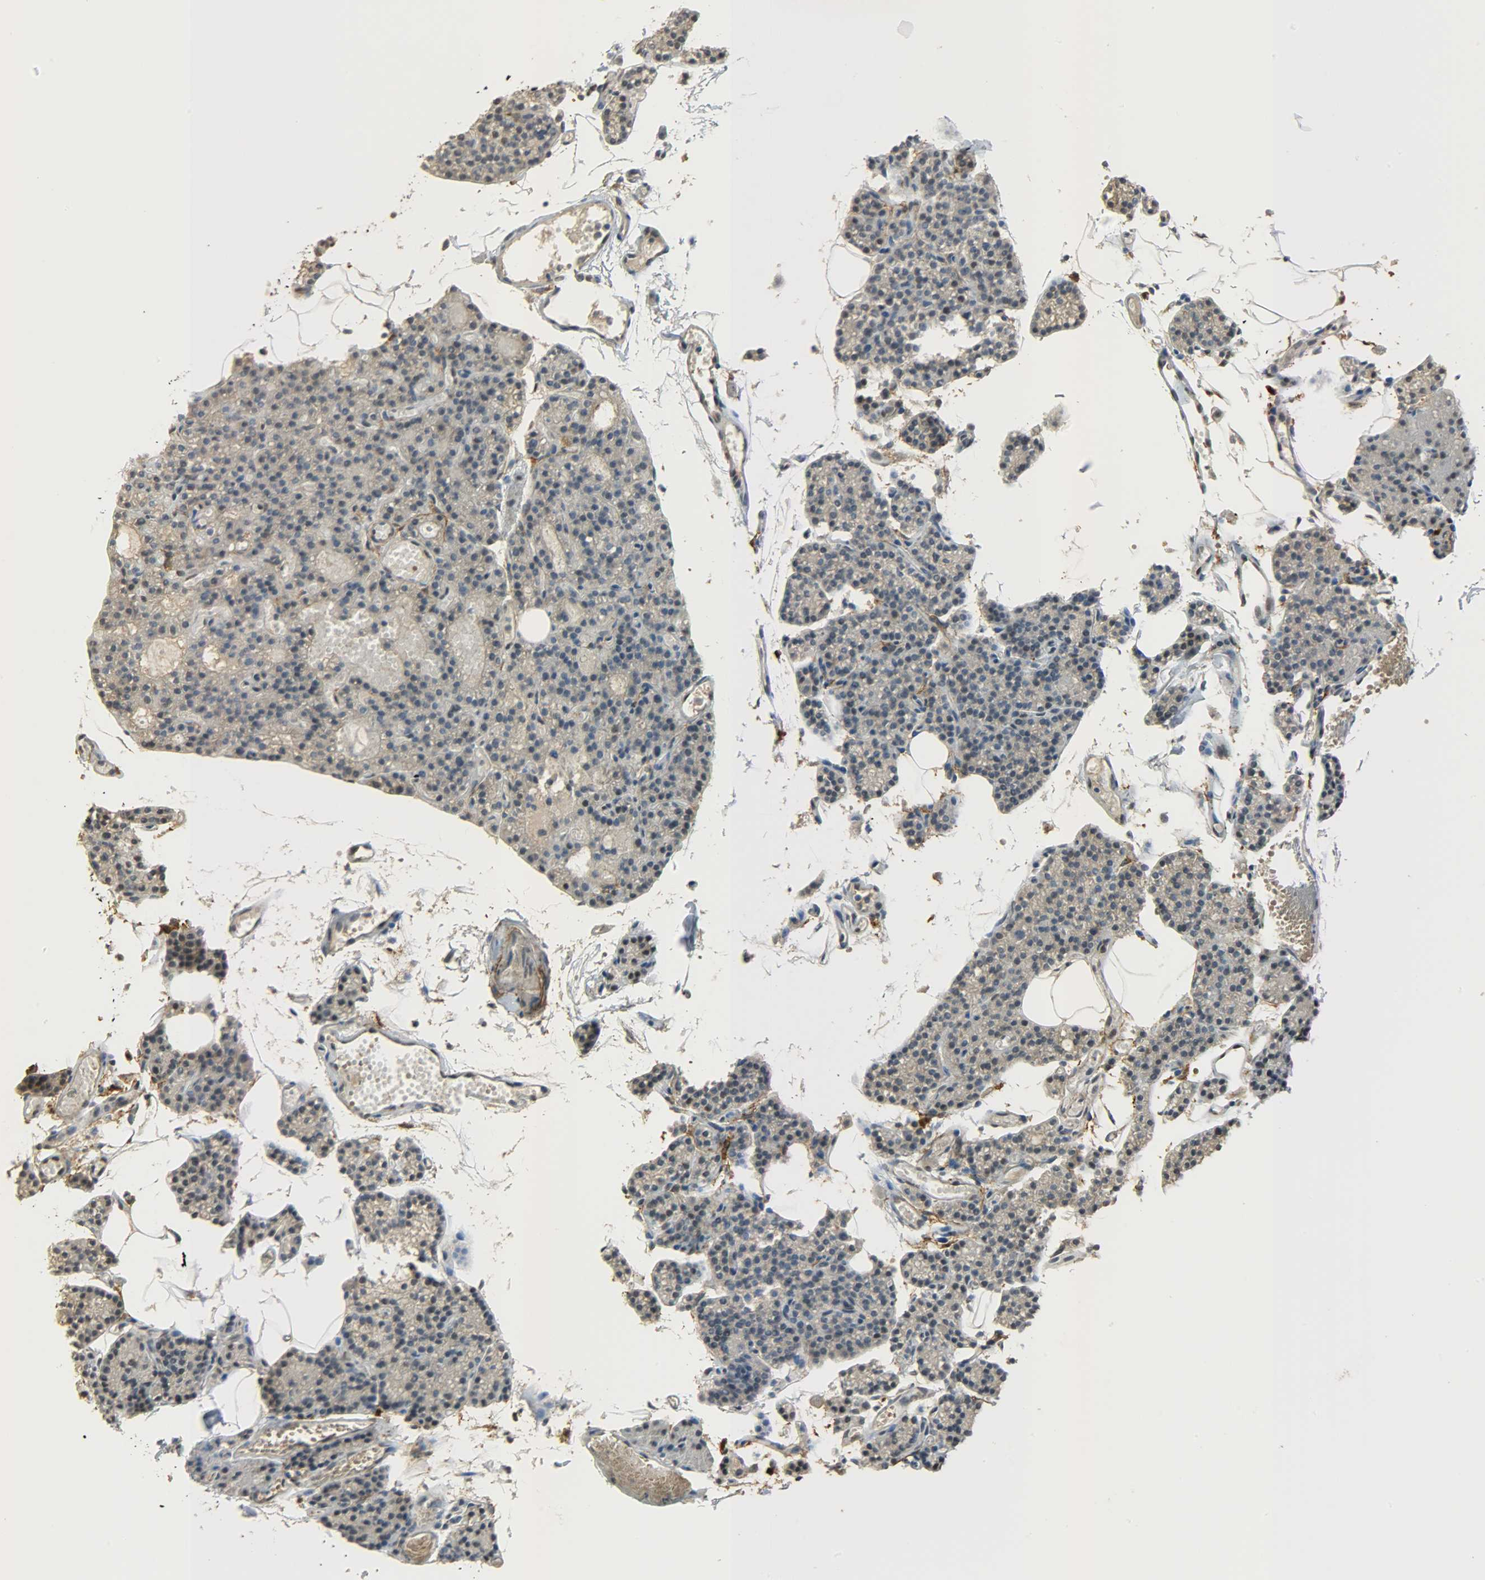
{"staining": {"intensity": "moderate", "quantity": ">75%", "location": "nuclear"}, "tissue": "parathyroid gland", "cell_type": "Glandular cells", "image_type": "normal", "snomed": [{"axis": "morphology", "description": "Normal tissue, NOS"}, {"axis": "topography", "description": "Parathyroid gland"}], "caption": "IHC (DAB (3,3'-diaminobenzidine)) staining of normal parathyroid gland reveals moderate nuclear protein positivity in about >75% of glandular cells.", "gene": "NGFR", "patient": {"sex": "female", "age": 60}}